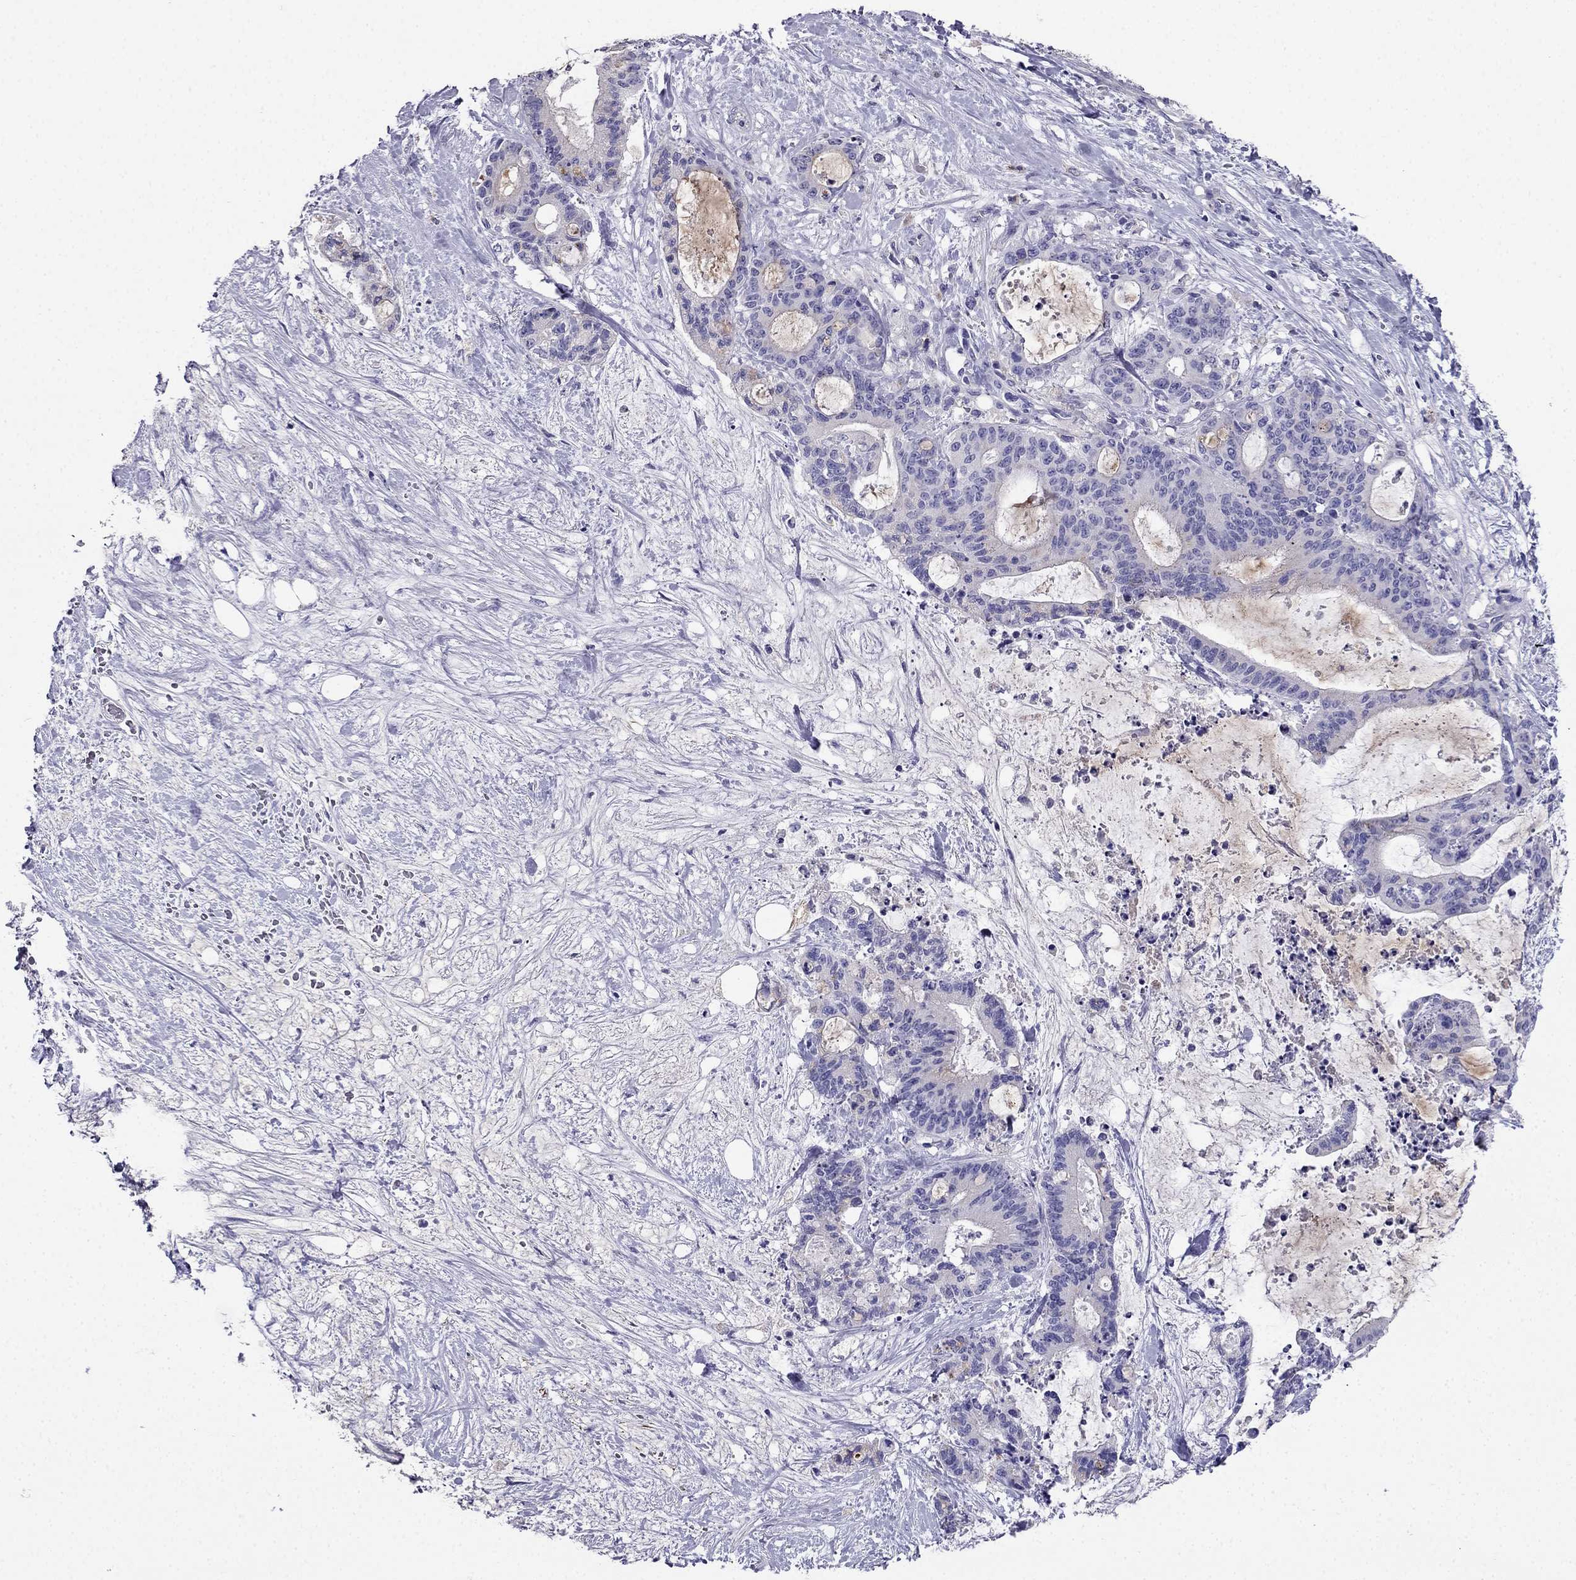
{"staining": {"intensity": "negative", "quantity": "none", "location": "none"}, "tissue": "liver cancer", "cell_type": "Tumor cells", "image_type": "cancer", "snomed": [{"axis": "morphology", "description": "Cholangiocarcinoma"}, {"axis": "topography", "description": "Liver"}], "caption": "This is an immunohistochemistry (IHC) histopathology image of cholangiocarcinoma (liver). There is no staining in tumor cells.", "gene": "PTH", "patient": {"sex": "female", "age": 73}}